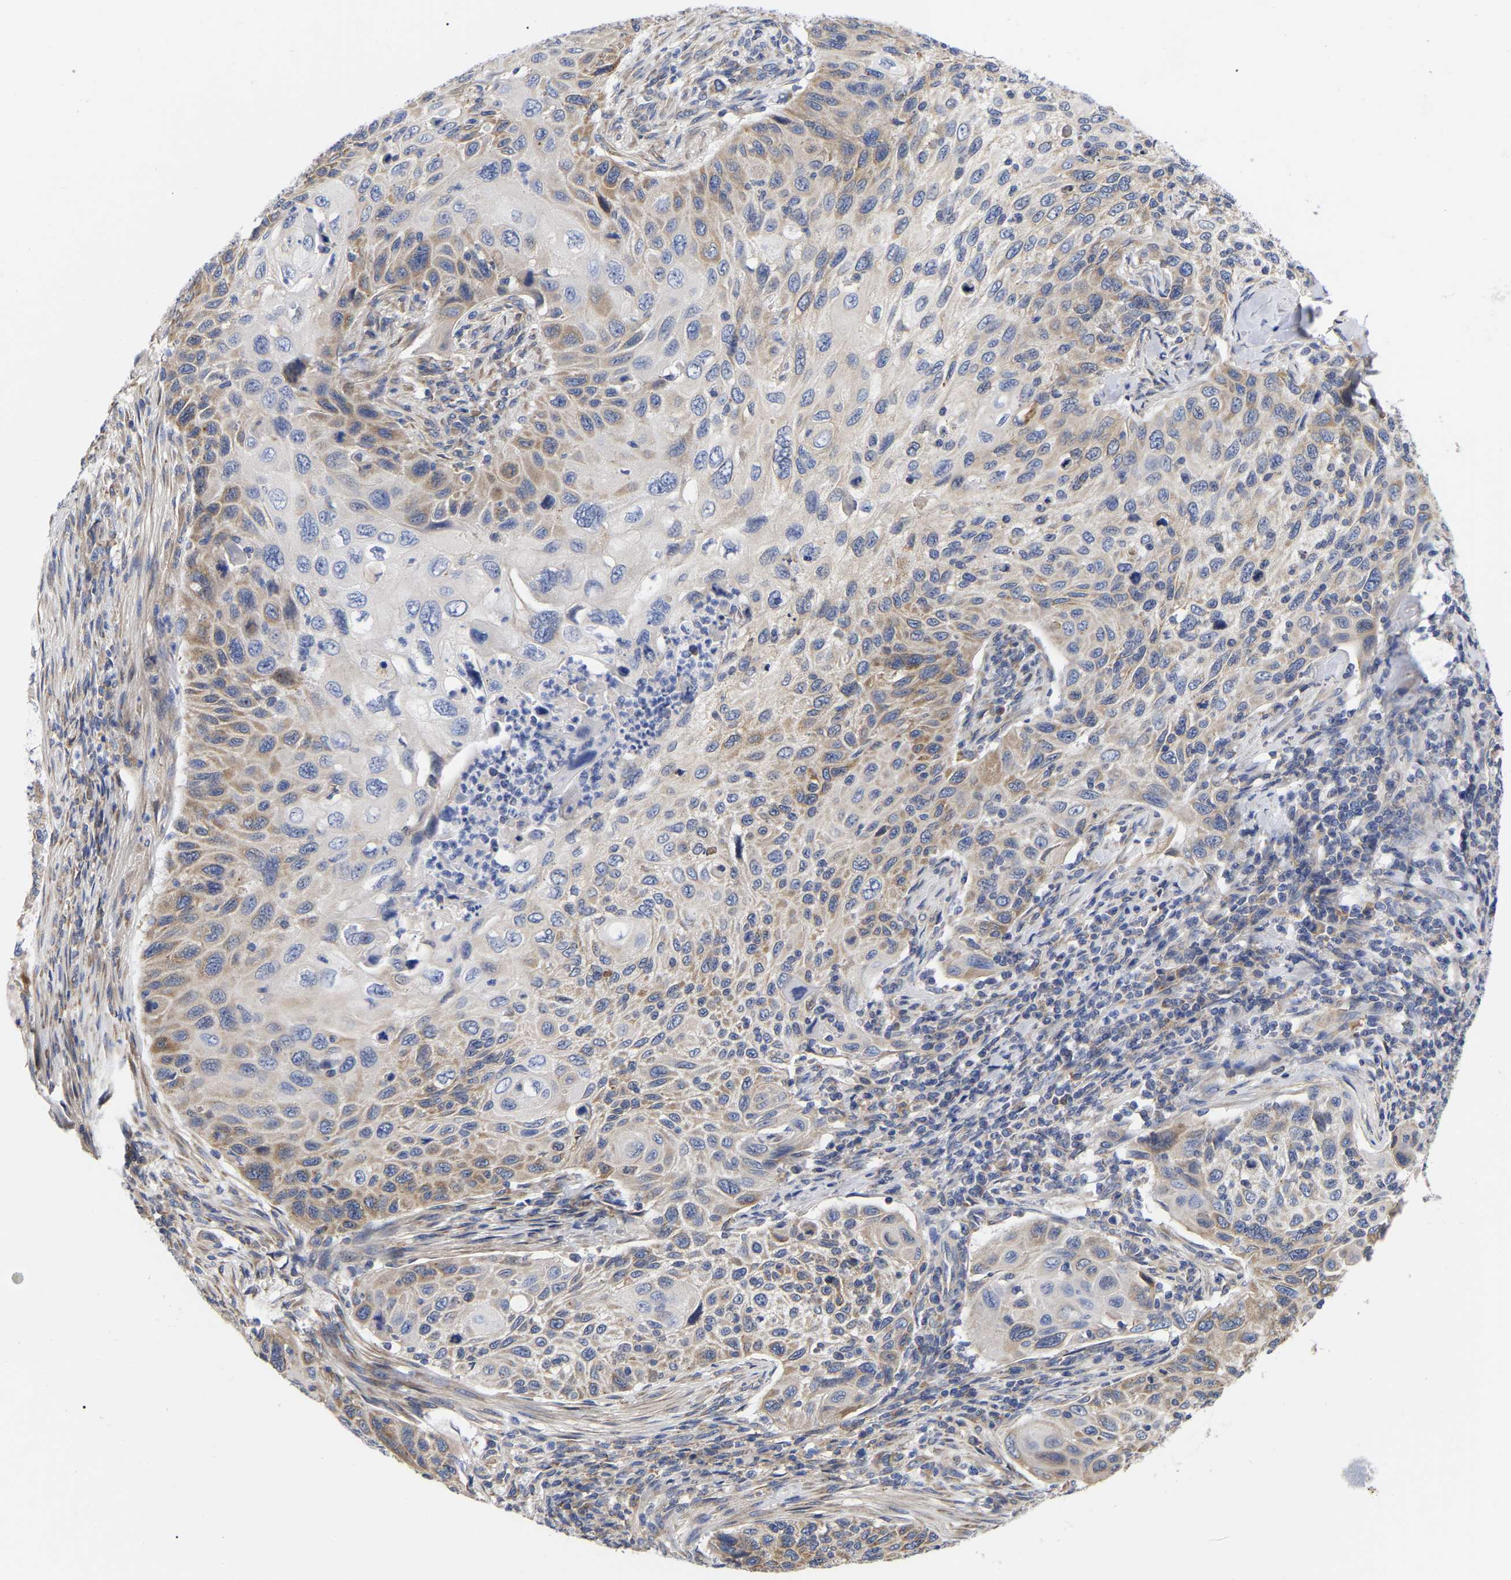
{"staining": {"intensity": "moderate", "quantity": "25%-75%", "location": "cytoplasmic/membranous"}, "tissue": "cervical cancer", "cell_type": "Tumor cells", "image_type": "cancer", "snomed": [{"axis": "morphology", "description": "Squamous cell carcinoma, NOS"}, {"axis": "topography", "description": "Cervix"}], "caption": "DAB (3,3'-diaminobenzidine) immunohistochemical staining of human cervical cancer exhibits moderate cytoplasmic/membranous protein expression in approximately 25%-75% of tumor cells.", "gene": "CFAP298", "patient": {"sex": "female", "age": 70}}